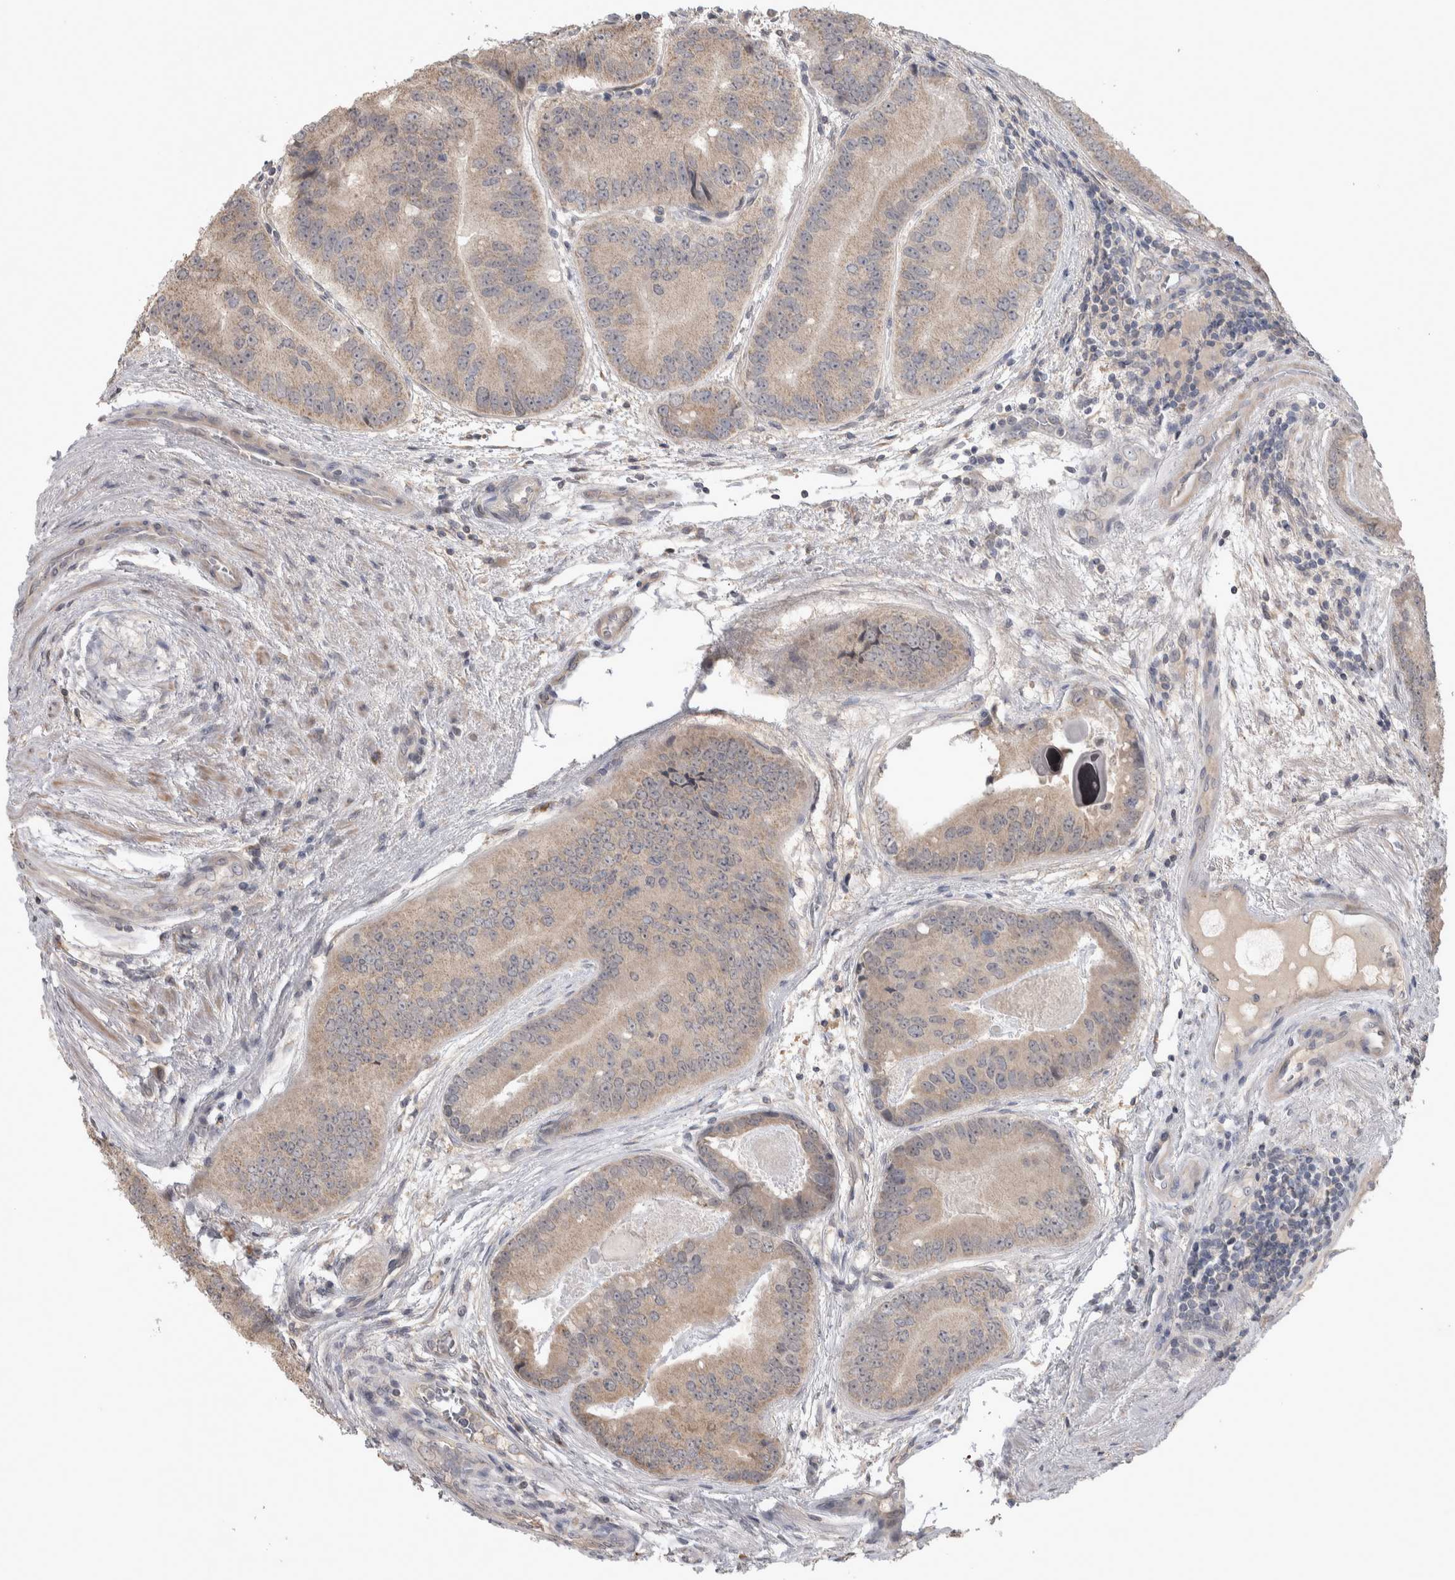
{"staining": {"intensity": "weak", "quantity": ">75%", "location": "cytoplasmic/membranous"}, "tissue": "prostate cancer", "cell_type": "Tumor cells", "image_type": "cancer", "snomed": [{"axis": "morphology", "description": "Adenocarcinoma, High grade"}, {"axis": "topography", "description": "Prostate"}], "caption": "Immunohistochemical staining of prostate high-grade adenocarcinoma displays low levels of weak cytoplasmic/membranous protein staining in approximately >75% of tumor cells. (IHC, brightfield microscopy, high magnification).", "gene": "CUL2", "patient": {"sex": "male", "age": 70}}